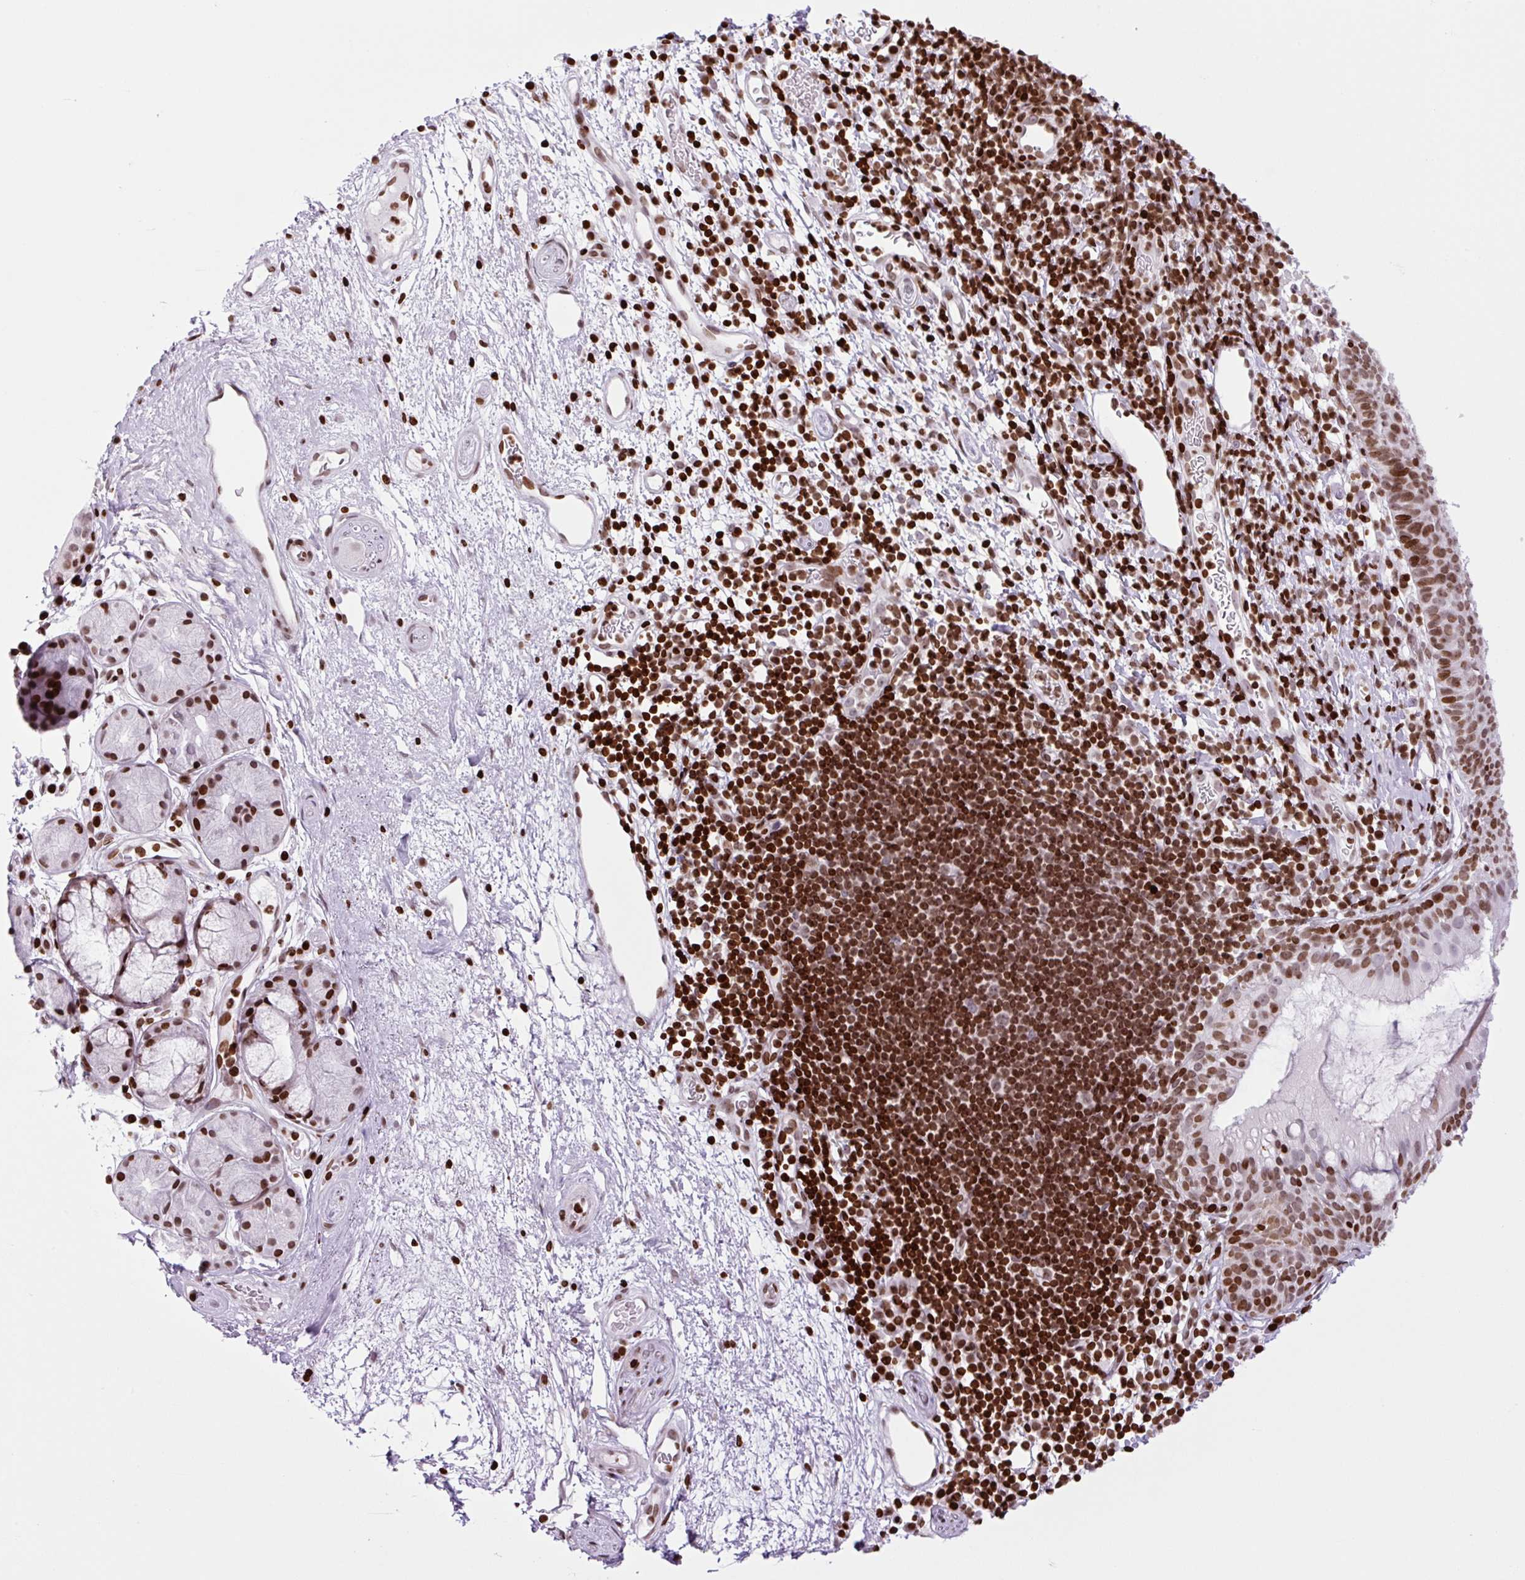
{"staining": {"intensity": "strong", "quantity": ">75%", "location": "nuclear"}, "tissue": "nasopharynx", "cell_type": "Respiratory epithelial cells", "image_type": "normal", "snomed": [{"axis": "morphology", "description": "Normal tissue, NOS"}, {"axis": "topography", "description": "Lymph node"}, {"axis": "topography", "description": "Cartilage tissue"}, {"axis": "topography", "description": "Nasopharynx"}], "caption": "A brown stain labels strong nuclear expression of a protein in respiratory epithelial cells of normal nasopharynx. (DAB (3,3'-diaminobenzidine) IHC, brown staining for protein, blue staining for nuclei).", "gene": "H1", "patient": {"sex": "male", "age": 63}}